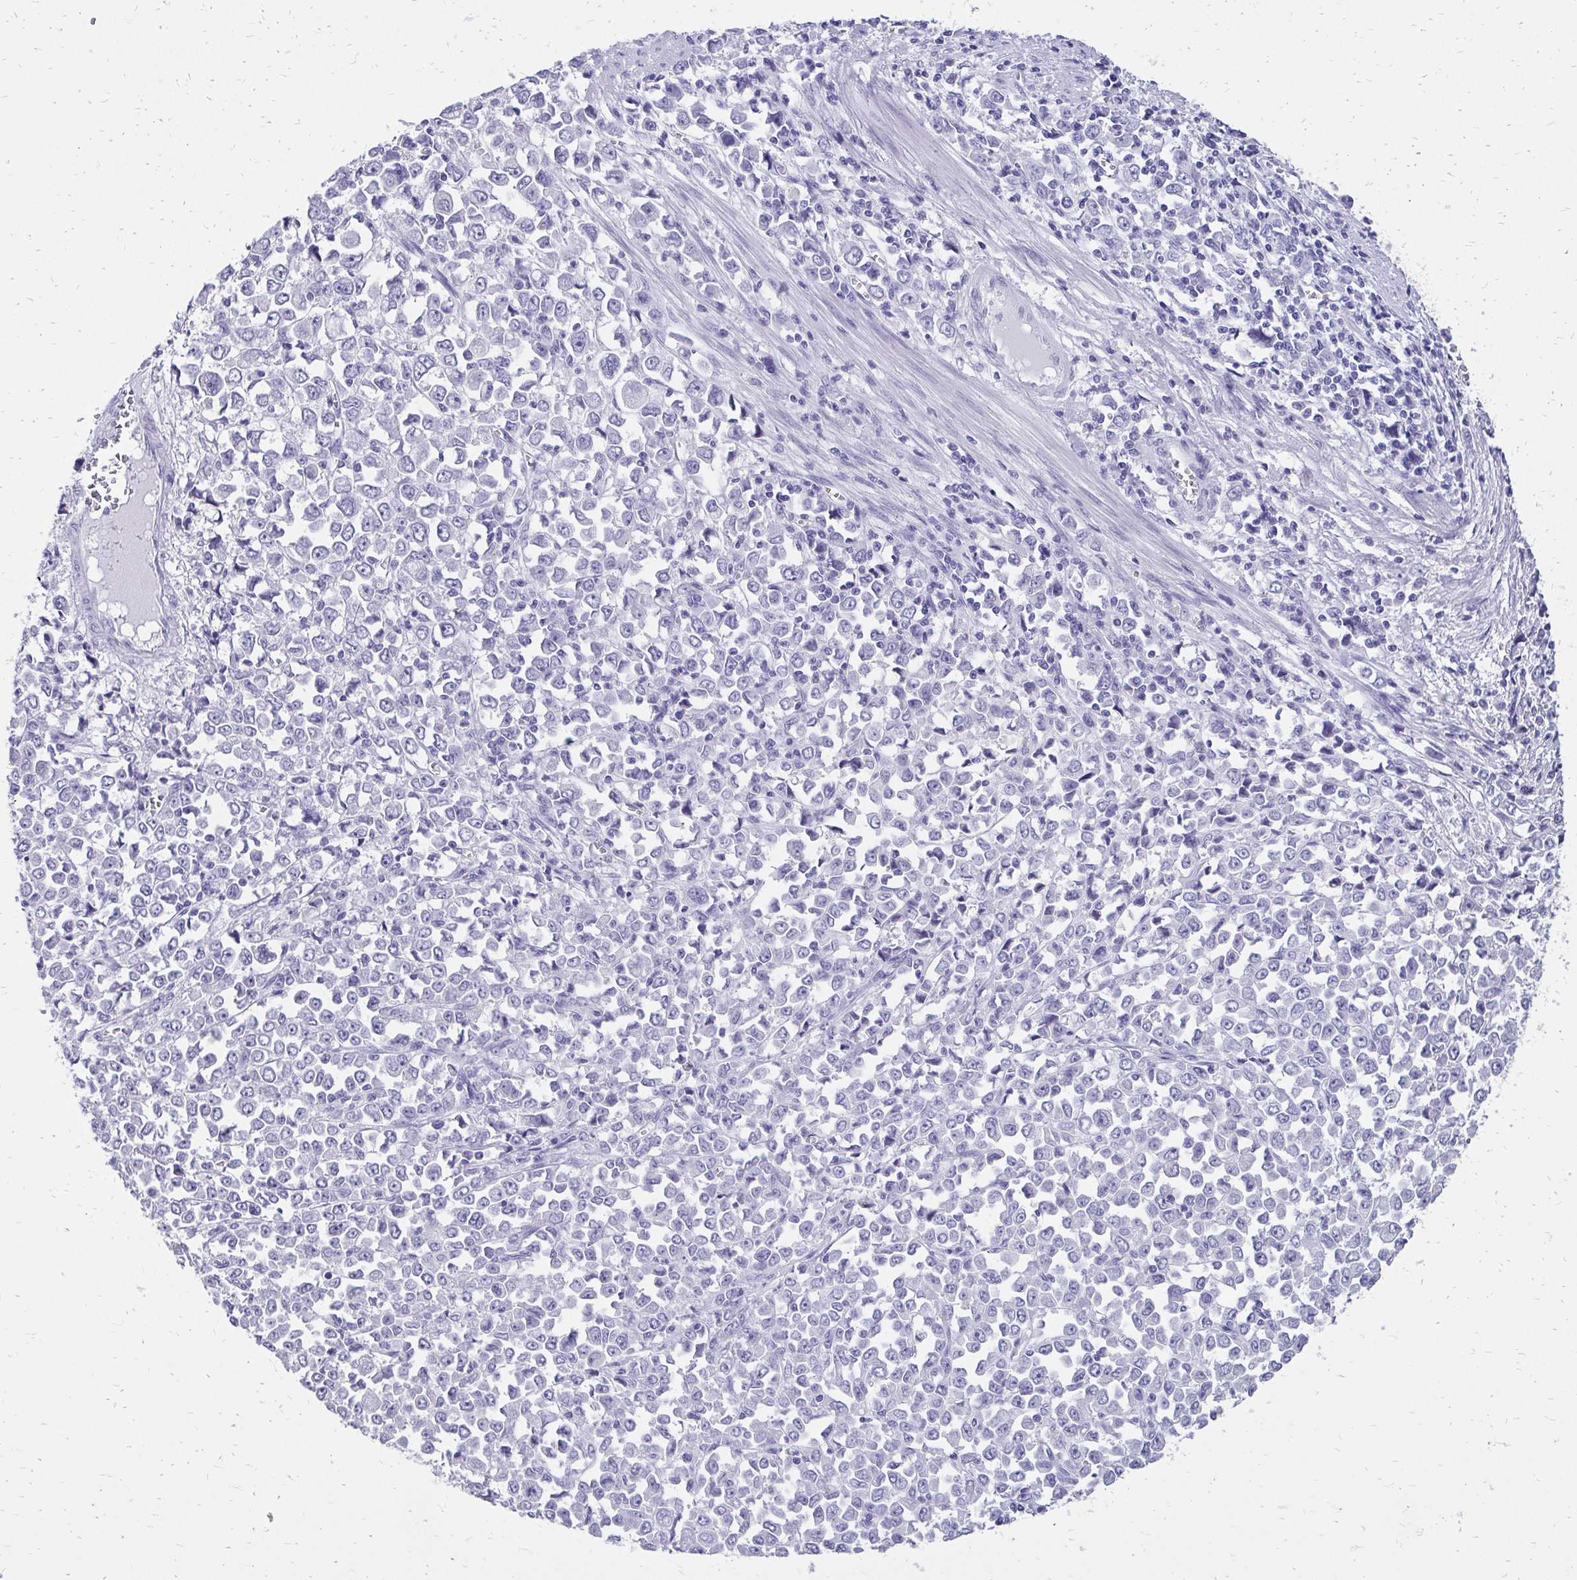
{"staining": {"intensity": "negative", "quantity": "none", "location": "none"}, "tissue": "stomach cancer", "cell_type": "Tumor cells", "image_type": "cancer", "snomed": [{"axis": "morphology", "description": "Adenocarcinoma, NOS"}, {"axis": "topography", "description": "Stomach, upper"}], "caption": "Immunohistochemical staining of human adenocarcinoma (stomach) demonstrates no significant positivity in tumor cells. (Brightfield microscopy of DAB immunohistochemistry at high magnification).", "gene": "SLC32A1", "patient": {"sex": "male", "age": 70}}